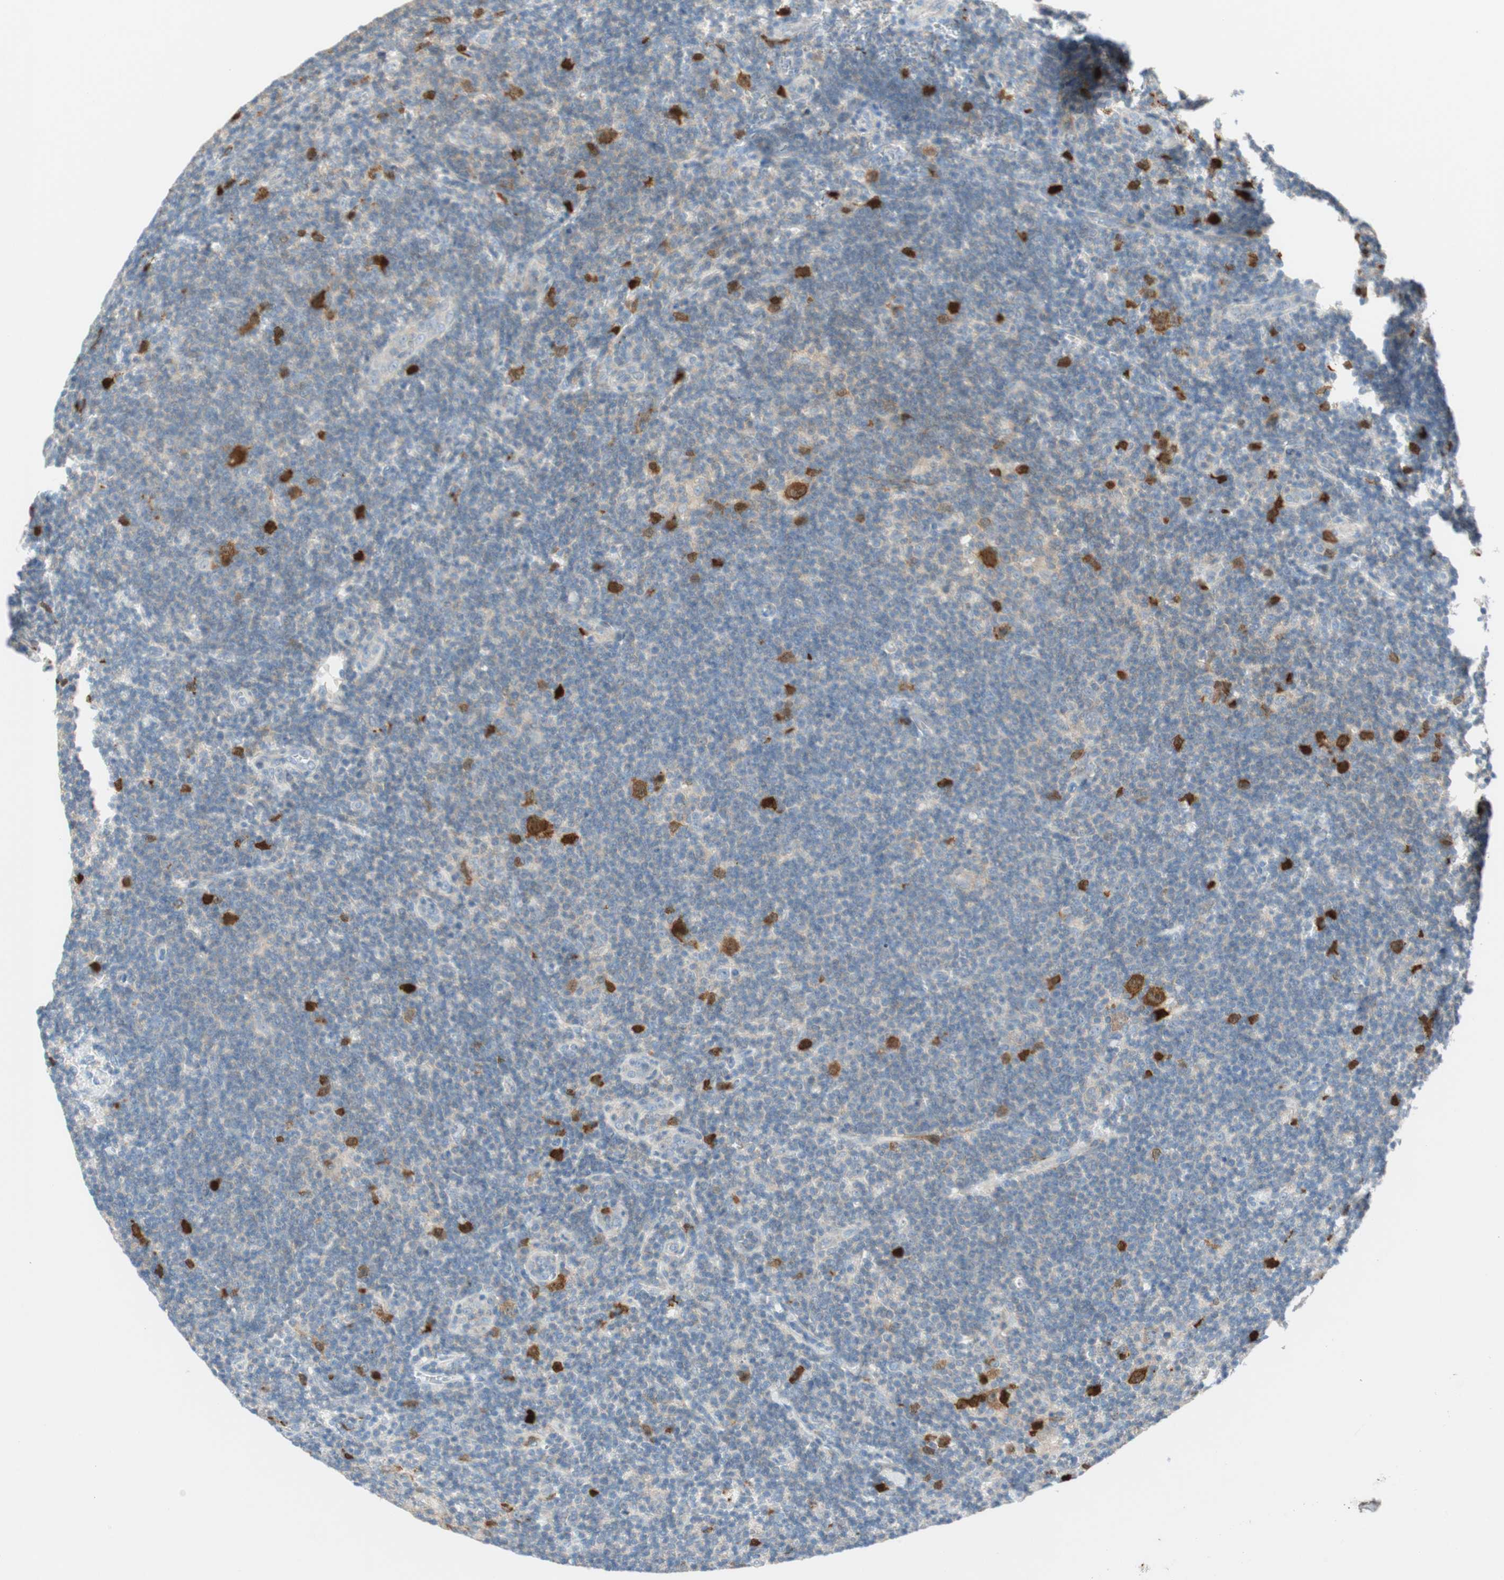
{"staining": {"intensity": "moderate", "quantity": "<25%", "location": "cytoplasmic/membranous,nuclear"}, "tissue": "lymphoma", "cell_type": "Tumor cells", "image_type": "cancer", "snomed": [{"axis": "morphology", "description": "Hodgkin's disease, NOS"}, {"axis": "topography", "description": "Lymph node"}], "caption": "Lymphoma stained for a protein displays moderate cytoplasmic/membranous and nuclear positivity in tumor cells.", "gene": "PTTG1", "patient": {"sex": "female", "age": 57}}